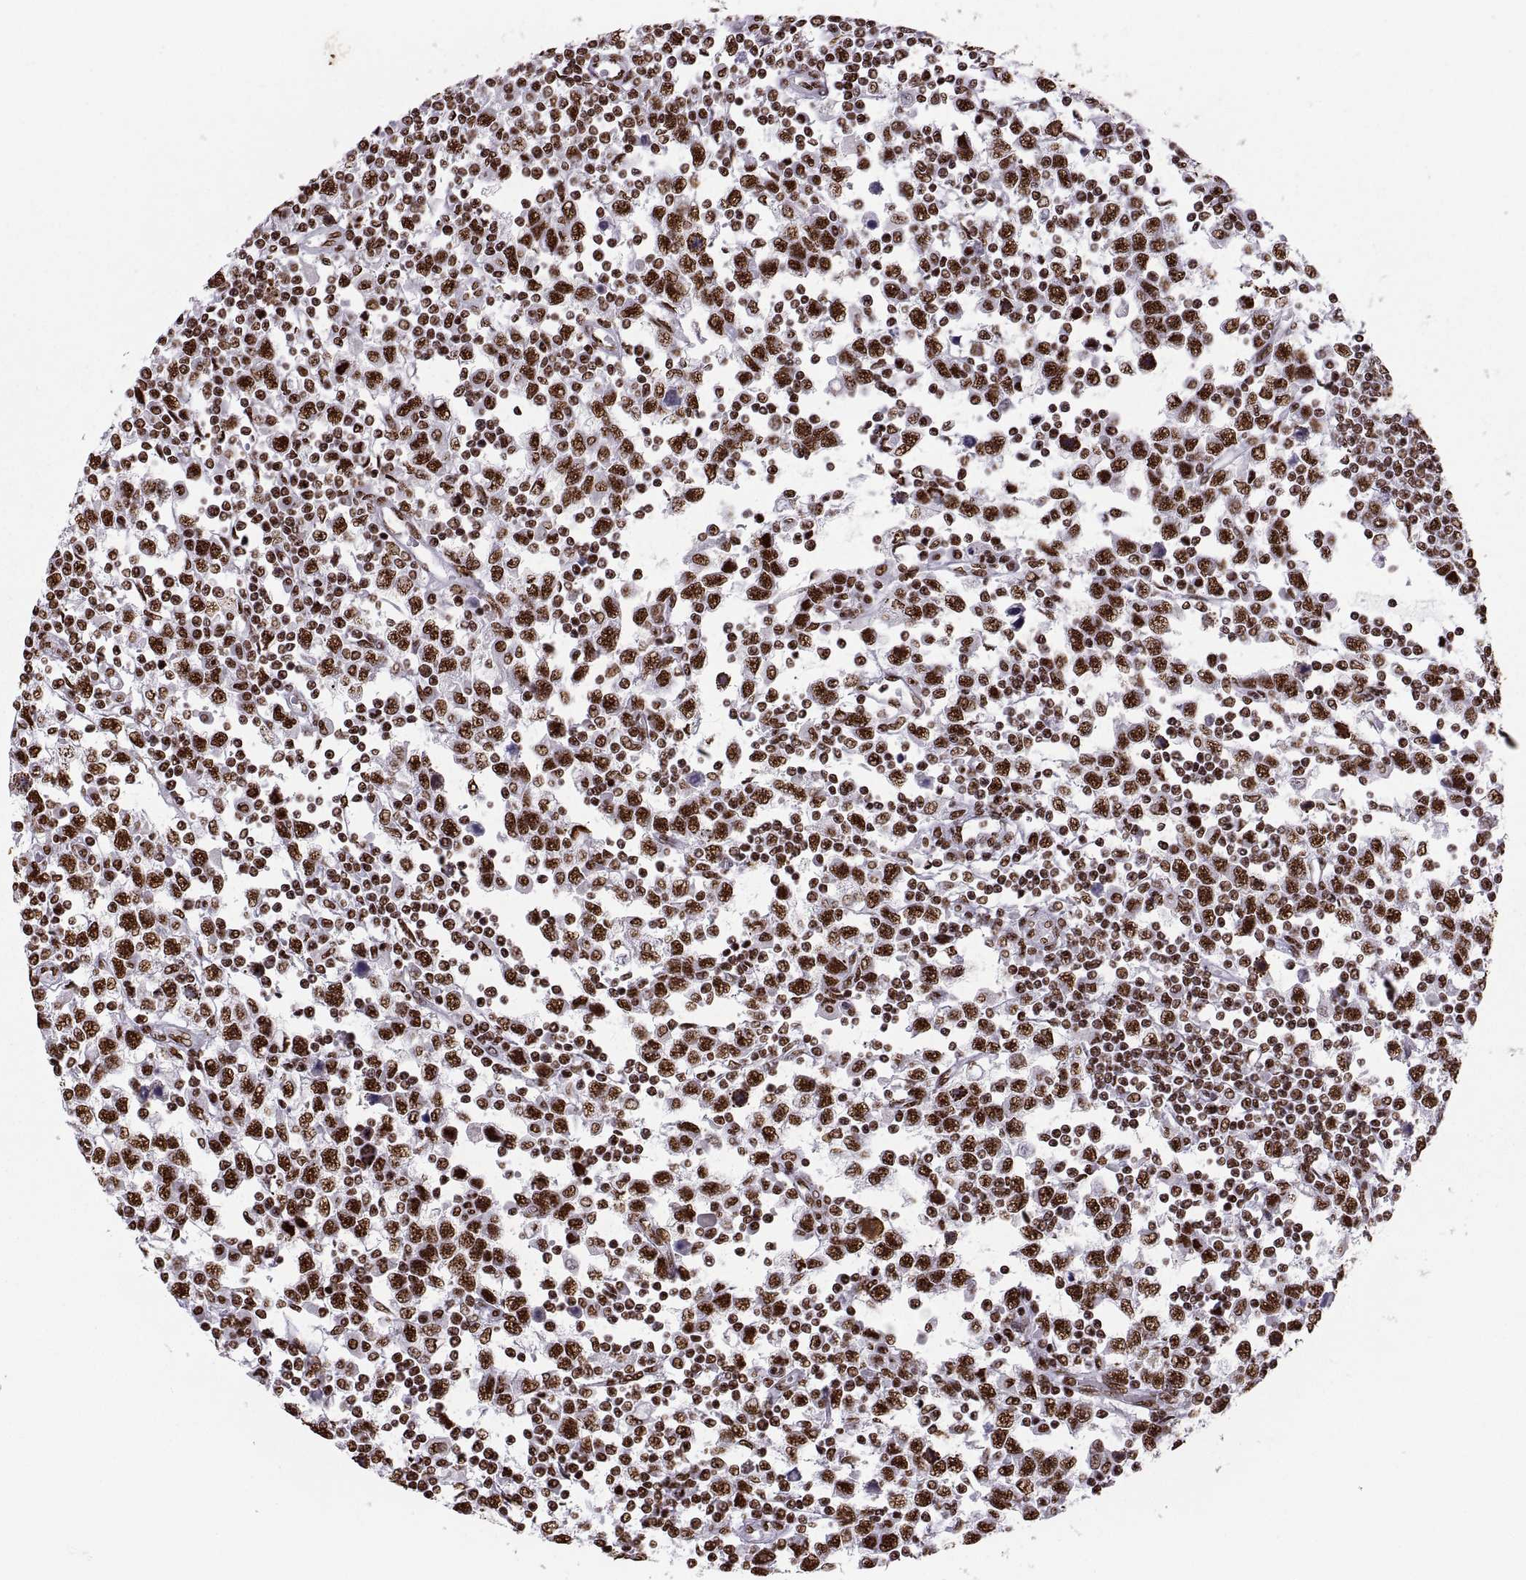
{"staining": {"intensity": "strong", "quantity": ">75%", "location": "nuclear"}, "tissue": "testis cancer", "cell_type": "Tumor cells", "image_type": "cancer", "snomed": [{"axis": "morphology", "description": "Seminoma, NOS"}, {"axis": "topography", "description": "Testis"}], "caption": "A high-resolution histopathology image shows immunohistochemistry staining of seminoma (testis), which demonstrates strong nuclear expression in approximately >75% of tumor cells.", "gene": "SNAI1", "patient": {"sex": "male", "age": 34}}